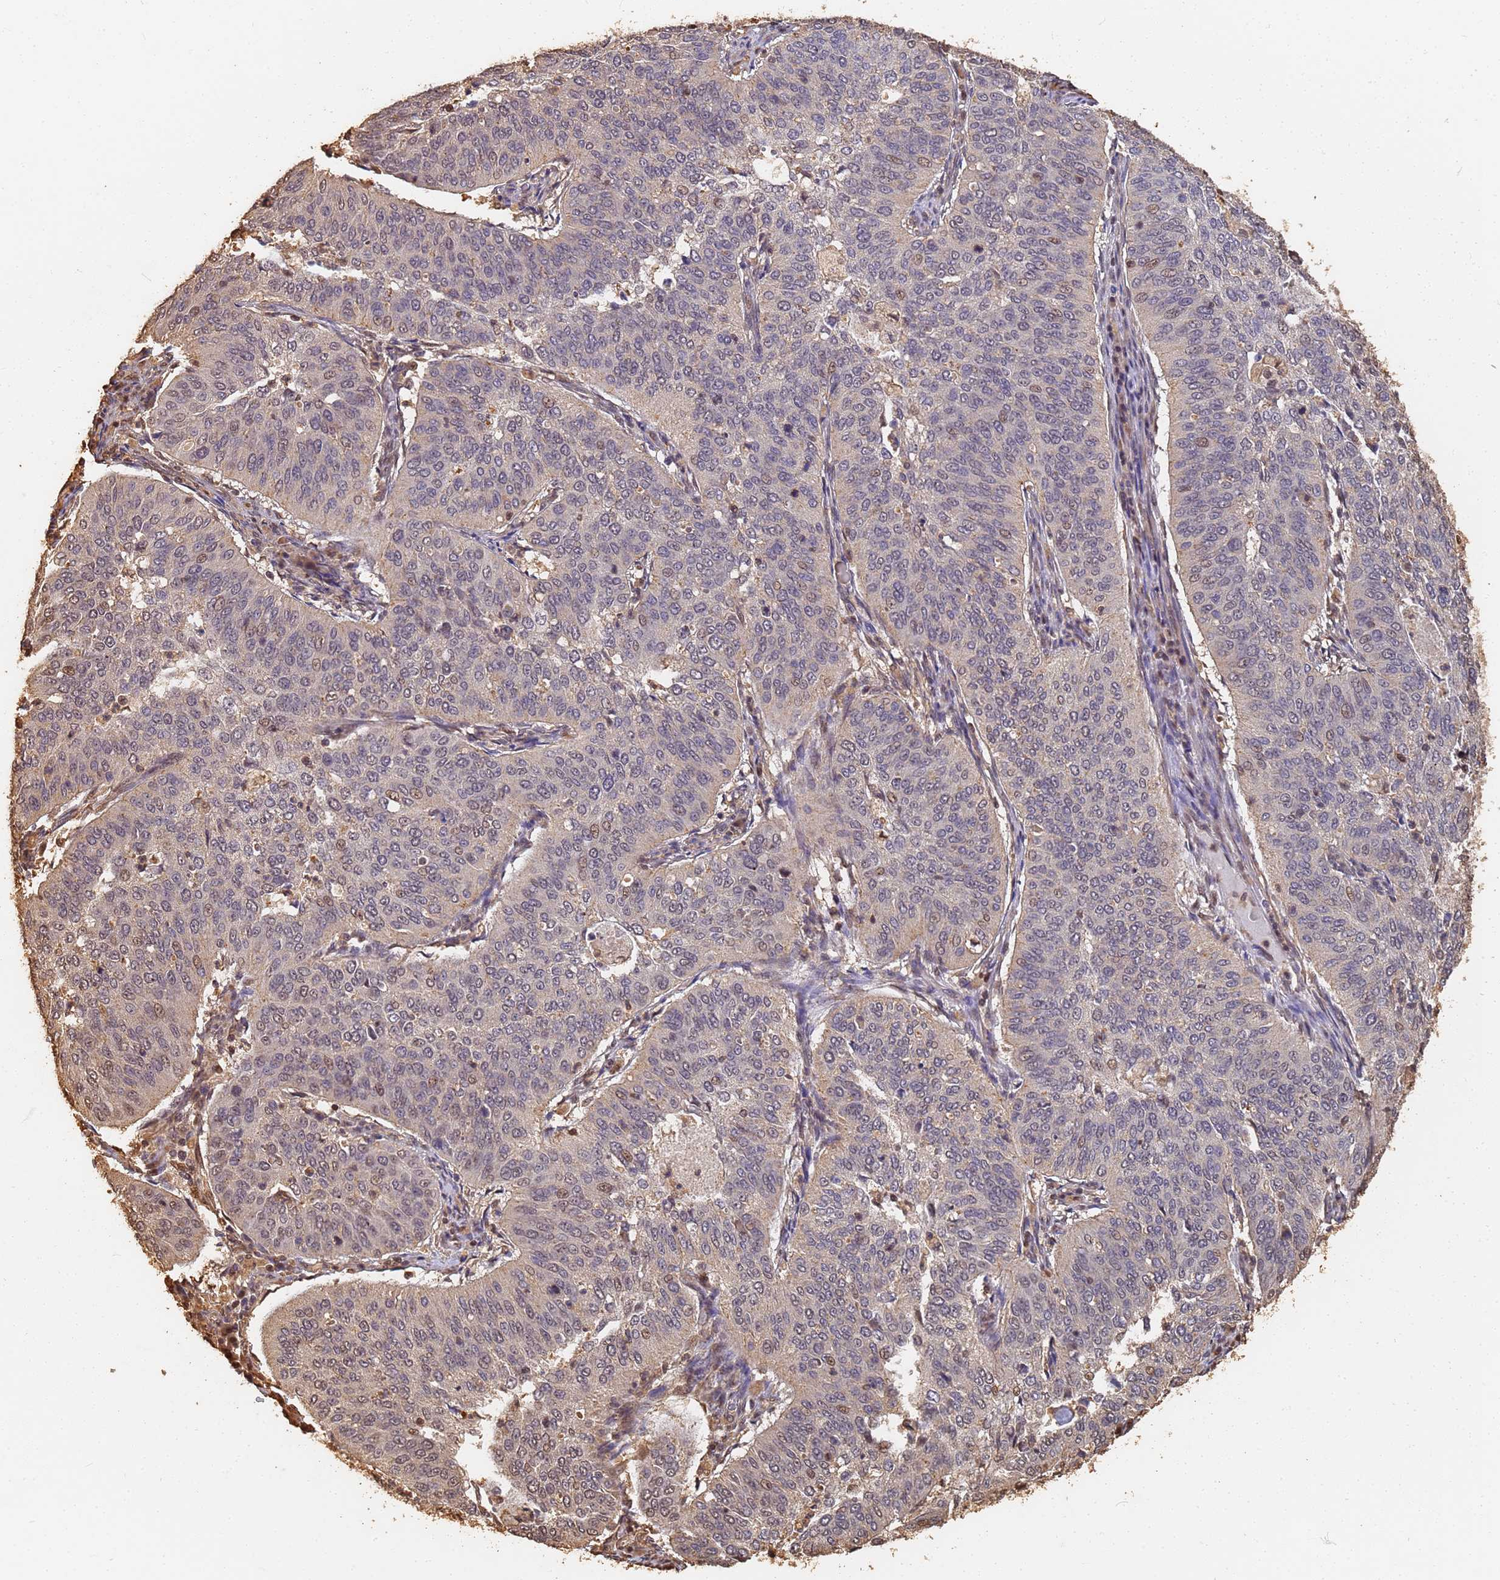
{"staining": {"intensity": "moderate", "quantity": "<25%", "location": "nuclear"}, "tissue": "cervical cancer", "cell_type": "Tumor cells", "image_type": "cancer", "snomed": [{"axis": "morphology", "description": "Normal tissue, NOS"}, {"axis": "morphology", "description": "Squamous cell carcinoma, NOS"}, {"axis": "topography", "description": "Cervix"}], "caption": "Brown immunohistochemical staining in human cervical cancer exhibits moderate nuclear positivity in approximately <25% of tumor cells. Nuclei are stained in blue.", "gene": "JAK2", "patient": {"sex": "female", "age": 39}}